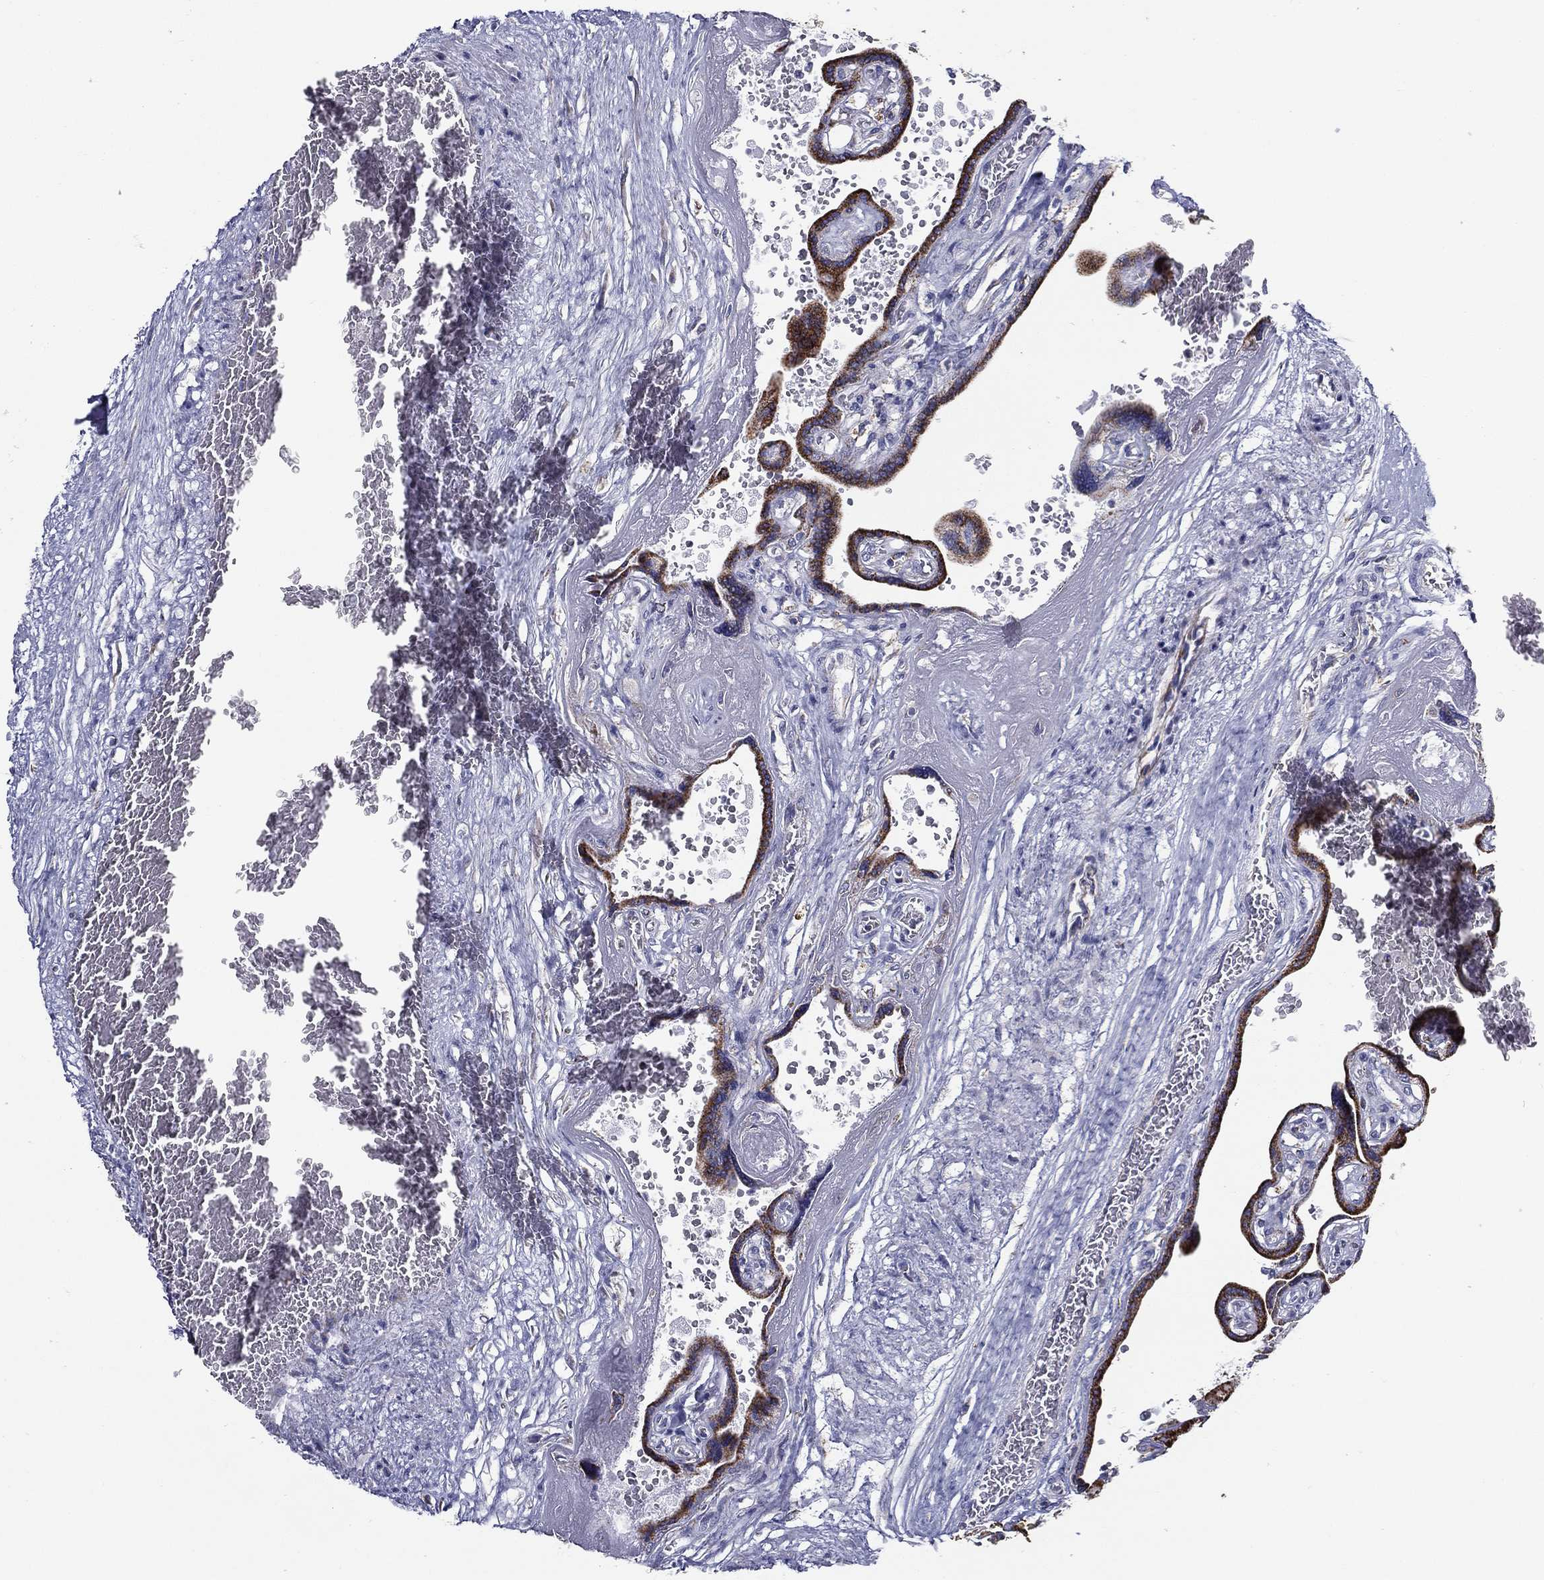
{"staining": {"intensity": "weak", "quantity": "<25%", "location": "cytoplasmic/membranous"}, "tissue": "placenta", "cell_type": "Decidual cells", "image_type": "normal", "snomed": [{"axis": "morphology", "description": "Normal tissue, NOS"}, {"axis": "topography", "description": "Placenta"}], "caption": "Immunohistochemical staining of unremarkable placenta exhibits no significant expression in decidual cells. (DAB (3,3'-diaminobenzidine) immunohistochemistry with hematoxylin counter stain).", "gene": "SFXN1", "patient": {"sex": "female", "age": 32}}